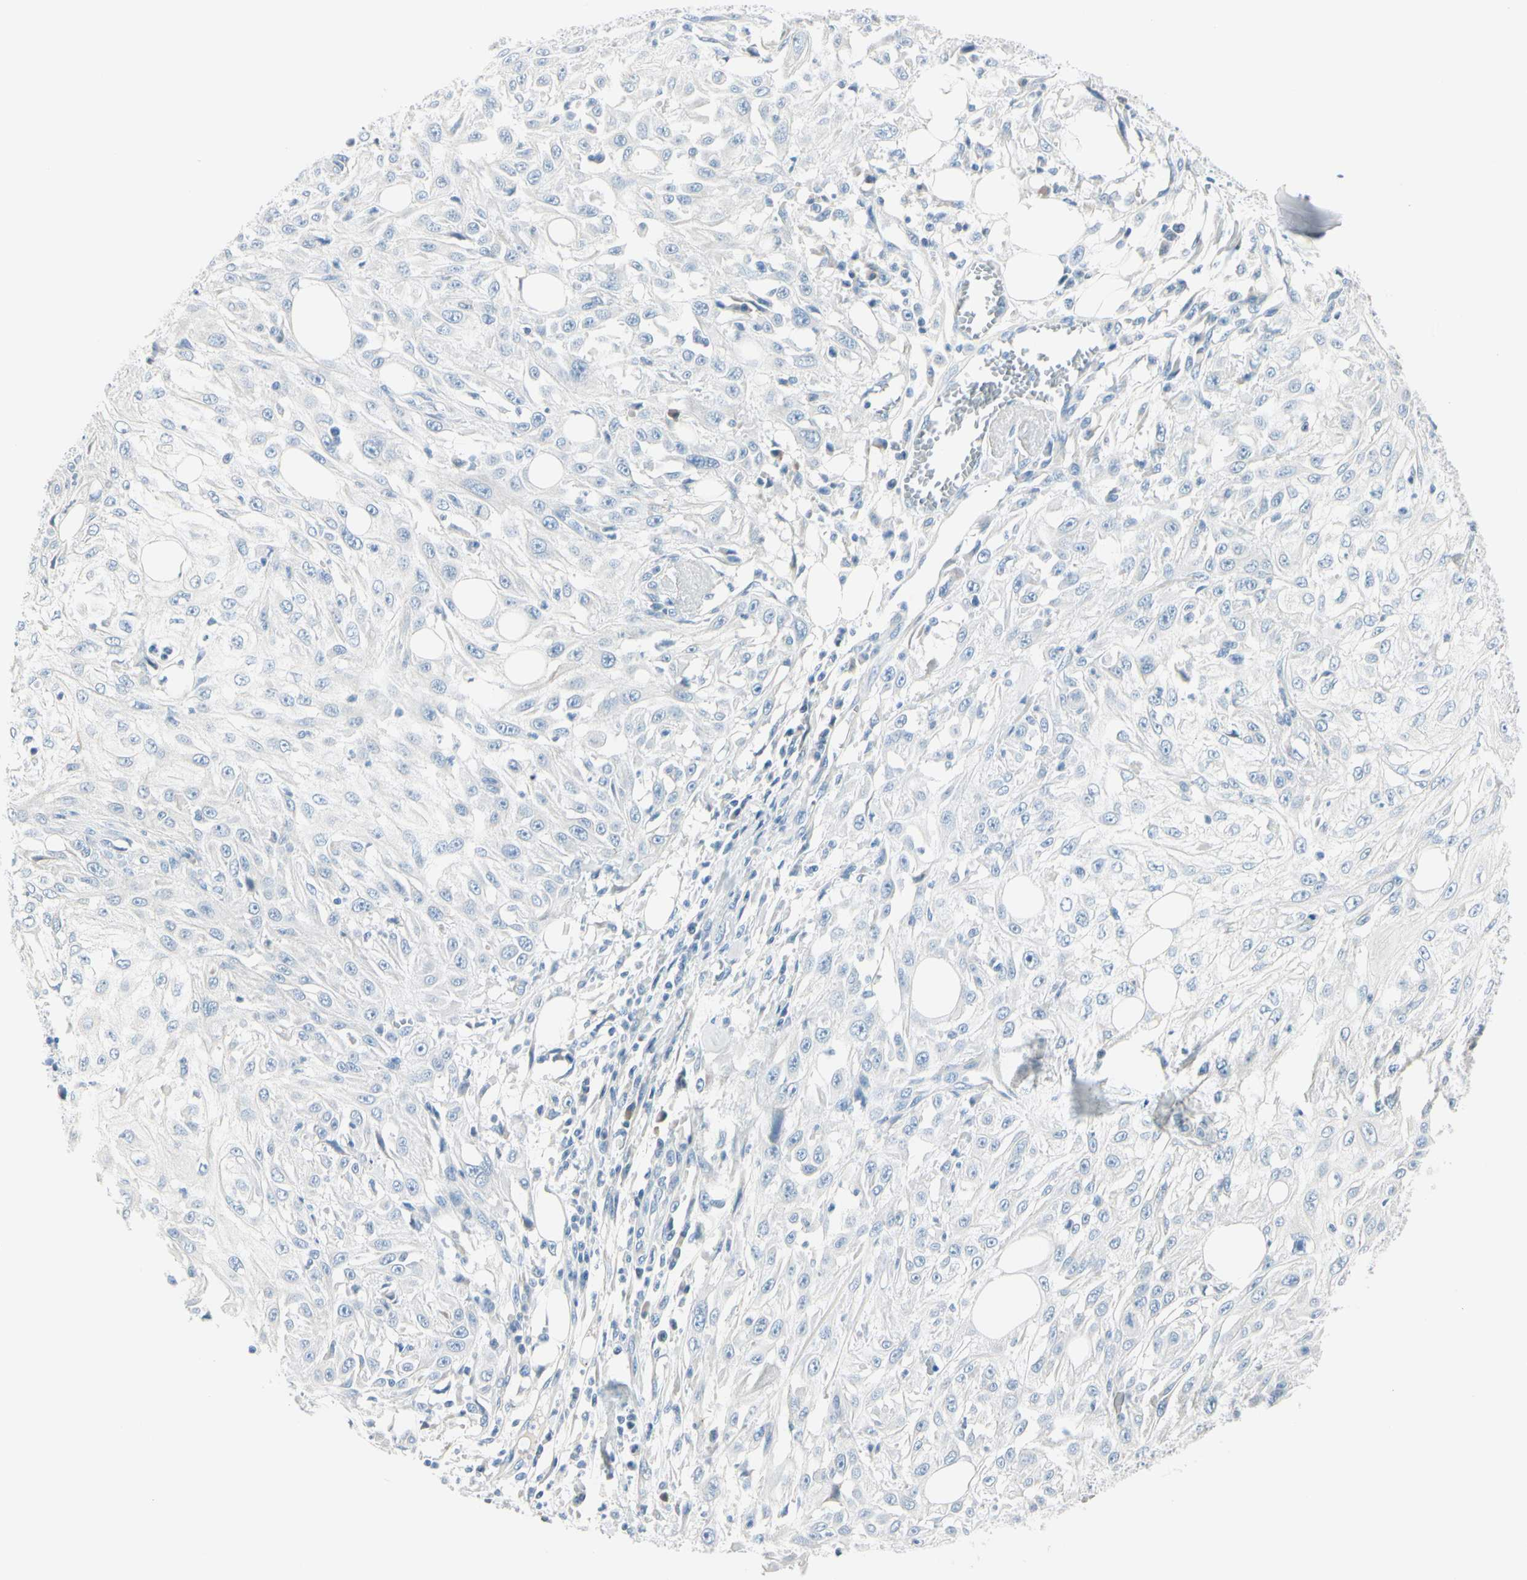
{"staining": {"intensity": "negative", "quantity": "none", "location": "none"}, "tissue": "skin cancer", "cell_type": "Tumor cells", "image_type": "cancer", "snomed": [{"axis": "morphology", "description": "Squamous cell carcinoma, NOS"}, {"axis": "topography", "description": "Skin"}], "caption": "The histopathology image displays no staining of tumor cells in squamous cell carcinoma (skin).", "gene": "PEBP1", "patient": {"sex": "male", "age": 75}}